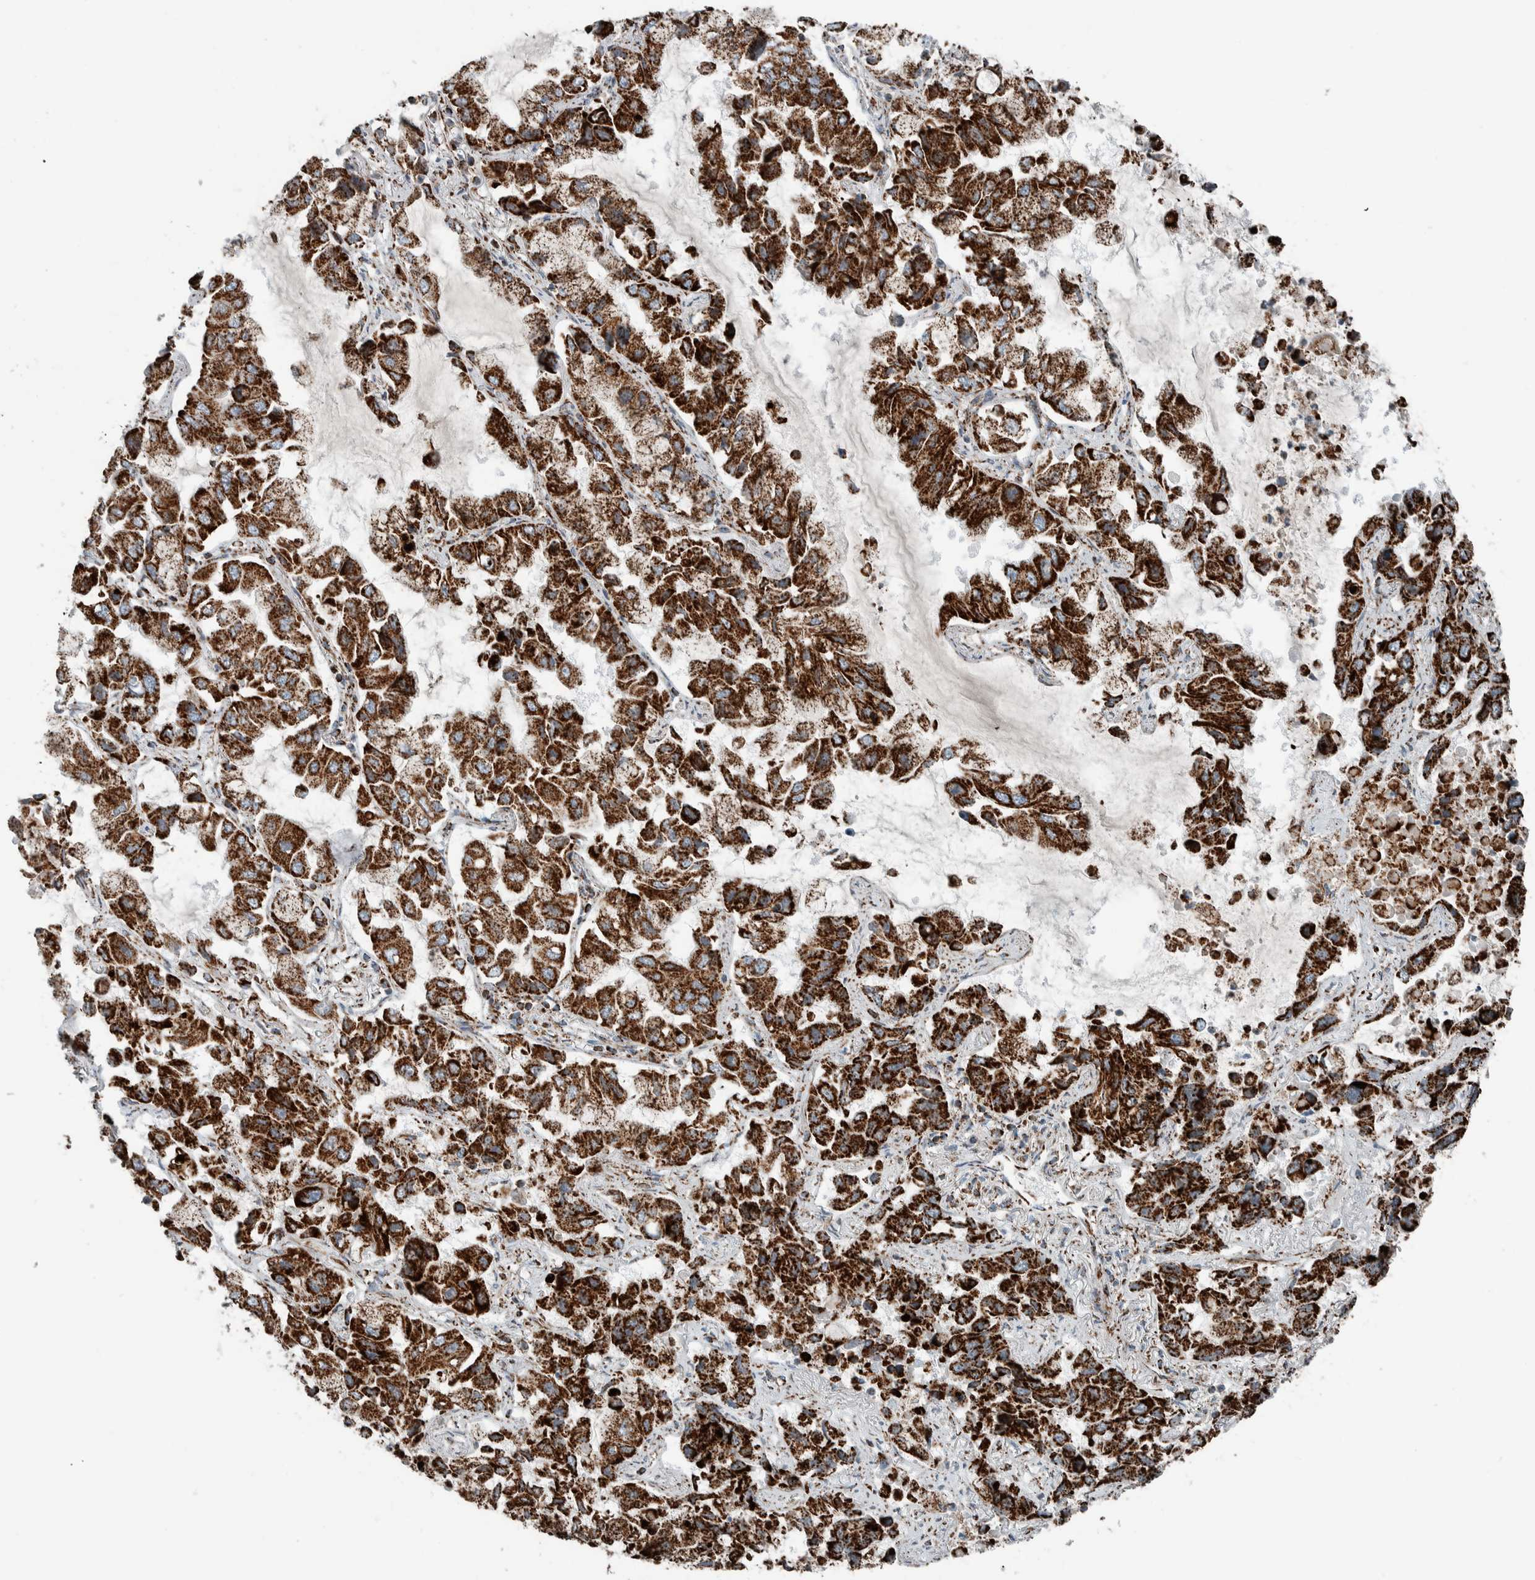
{"staining": {"intensity": "strong", "quantity": ">75%", "location": "cytoplasmic/membranous"}, "tissue": "lung cancer", "cell_type": "Tumor cells", "image_type": "cancer", "snomed": [{"axis": "morphology", "description": "Adenocarcinoma, NOS"}, {"axis": "topography", "description": "Lung"}], "caption": "This image demonstrates immunohistochemistry staining of human adenocarcinoma (lung), with high strong cytoplasmic/membranous positivity in about >75% of tumor cells.", "gene": "CNTROB", "patient": {"sex": "male", "age": 64}}